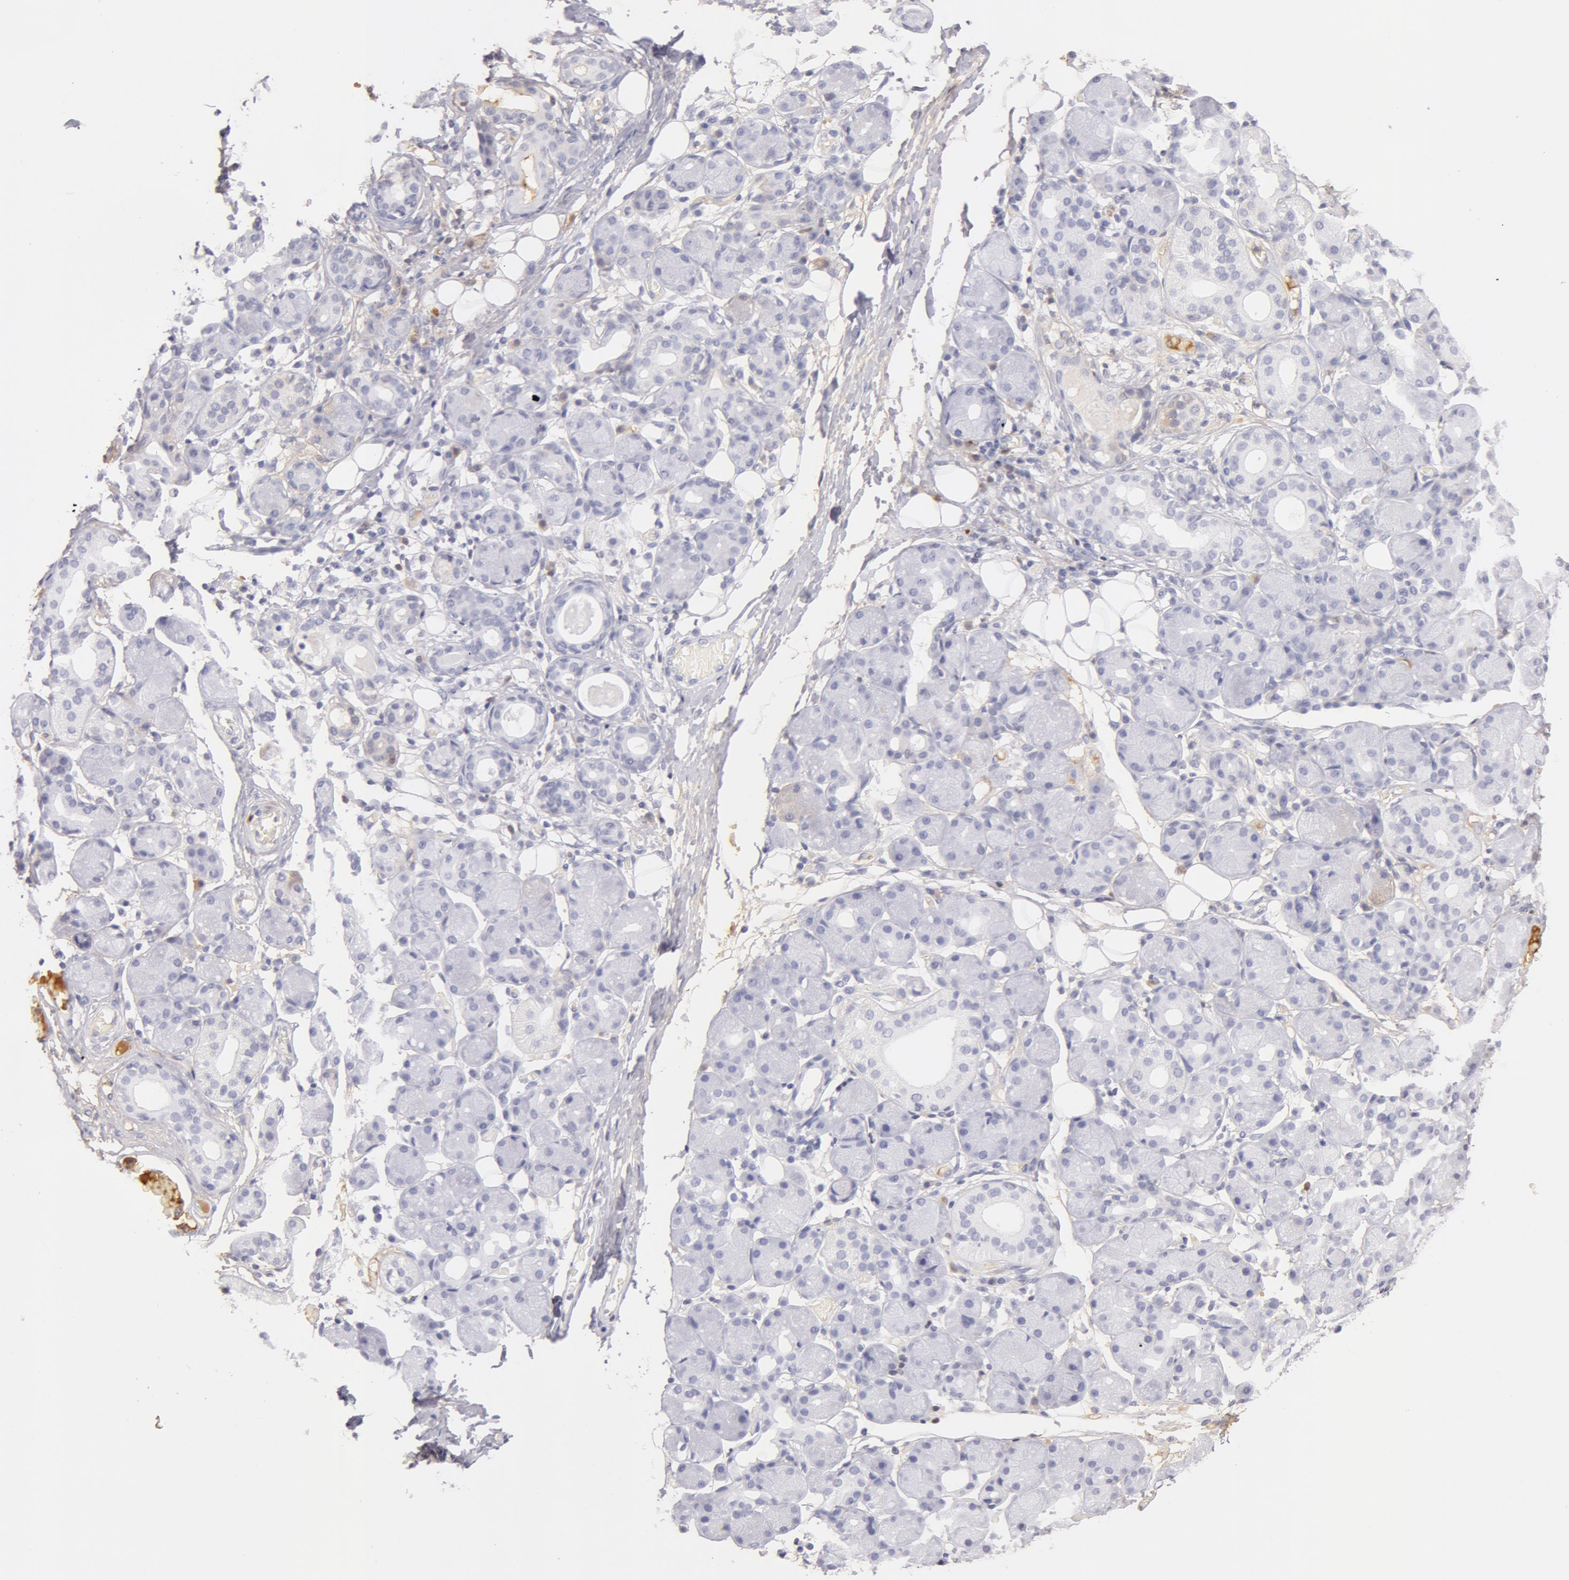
{"staining": {"intensity": "negative", "quantity": "none", "location": "none"}, "tissue": "salivary gland", "cell_type": "Glandular cells", "image_type": "normal", "snomed": [{"axis": "morphology", "description": "Normal tissue, NOS"}, {"axis": "topography", "description": "Salivary gland"}, {"axis": "topography", "description": "Peripheral nerve tissue"}], "caption": "The histopathology image shows no significant positivity in glandular cells of salivary gland. (Immunohistochemistry (ihc), brightfield microscopy, high magnification).", "gene": "AHSG", "patient": {"sex": "male", "age": 62}}